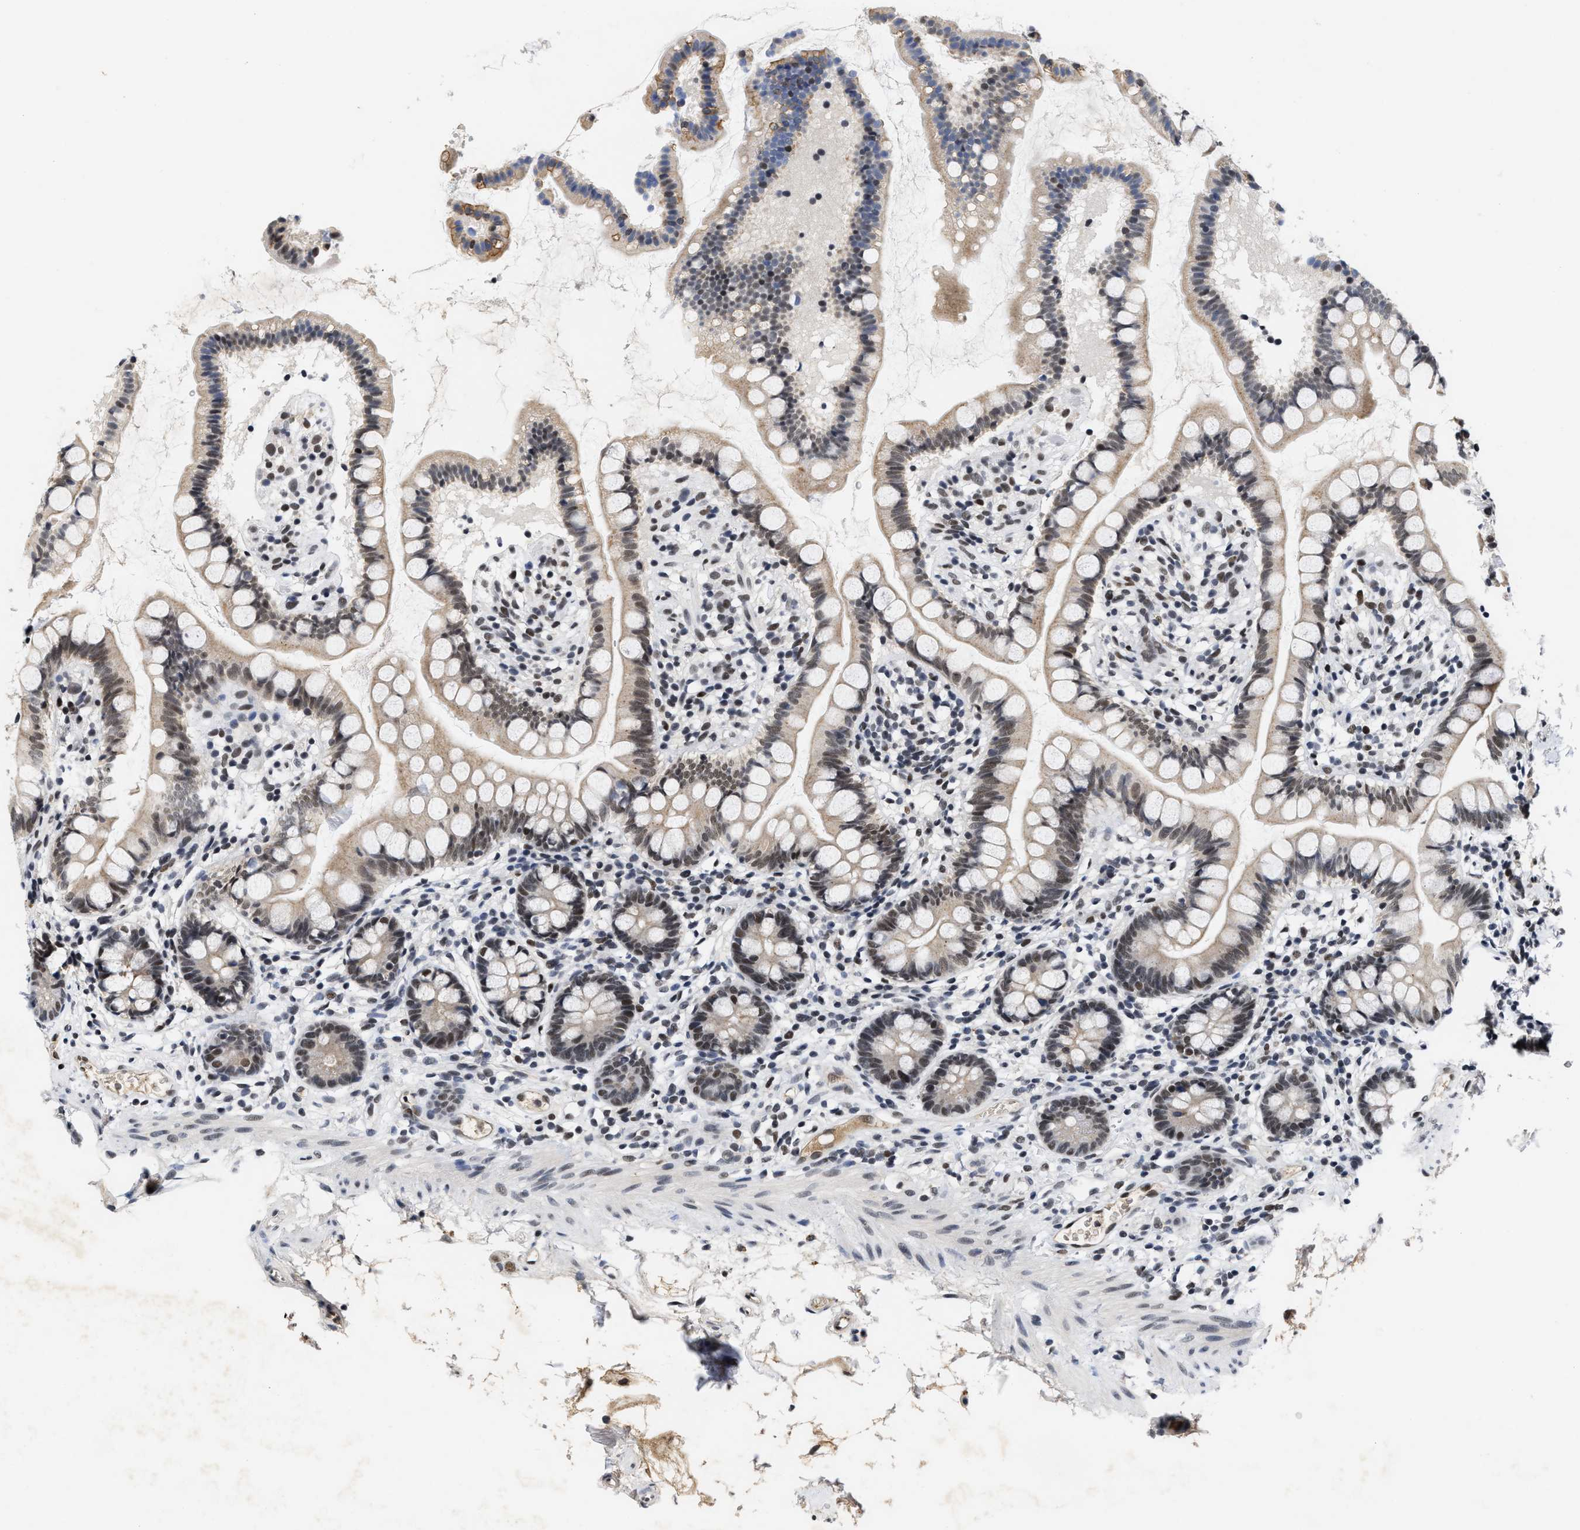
{"staining": {"intensity": "moderate", "quantity": "25%-75%", "location": "nuclear"}, "tissue": "small intestine", "cell_type": "Glandular cells", "image_type": "normal", "snomed": [{"axis": "morphology", "description": "Normal tissue, NOS"}, {"axis": "topography", "description": "Small intestine"}], "caption": "Immunohistochemistry (DAB (3,3'-diaminobenzidine)) staining of normal human small intestine shows moderate nuclear protein staining in approximately 25%-75% of glandular cells. The staining is performed using DAB (3,3'-diaminobenzidine) brown chromogen to label protein expression. The nuclei are counter-stained blue using hematoxylin.", "gene": "INIP", "patient": {"sex": "female", "age": 84}}